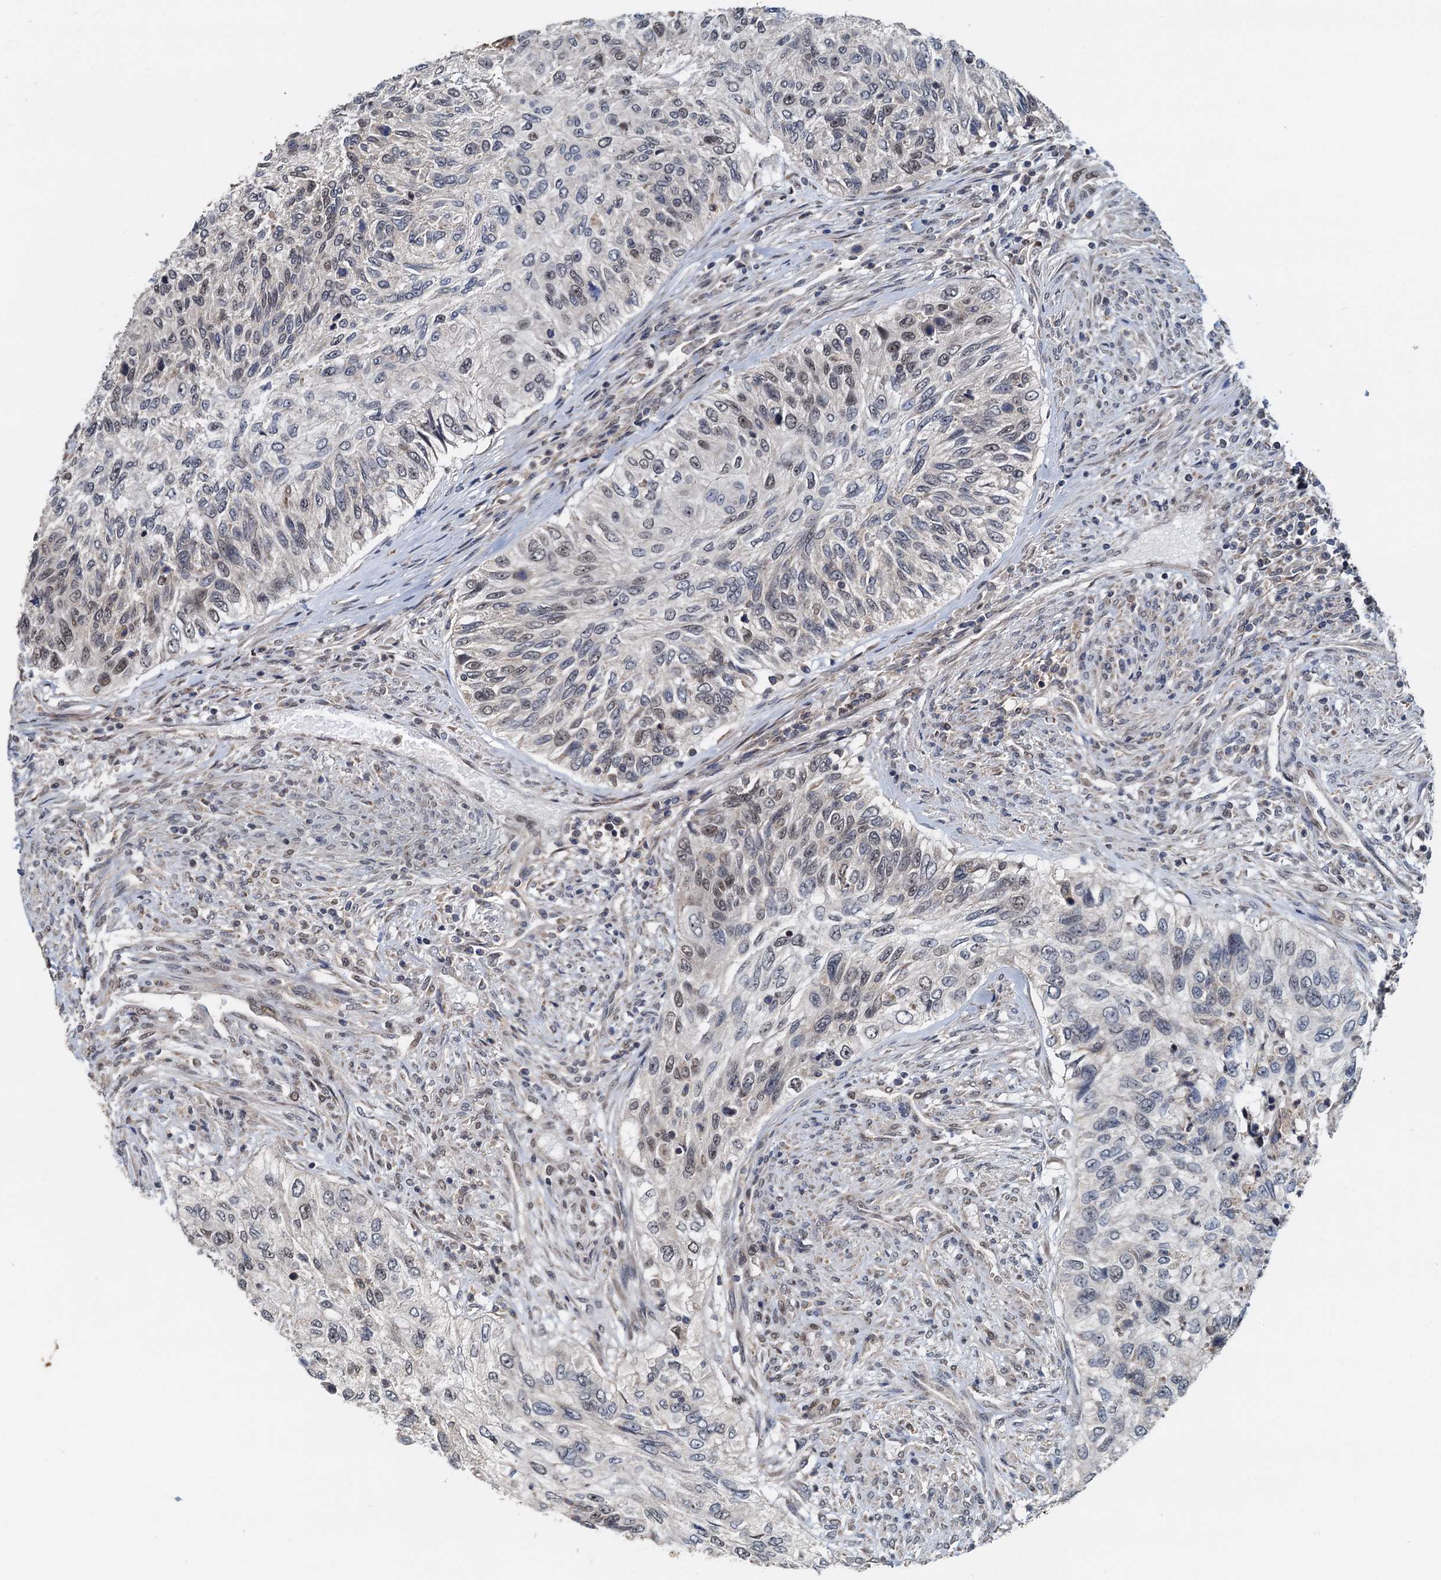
{"staining": {"intensity": "weak", "quantity": "25%-75%", "location": "nuclear"}, "tissue": "urothelial cancer", "cell_type": "Tumor cells", "image_type": "cancer", "snomed": [{"axis": "morphology", "description": "Urothelial carcinoma, High grade"}, {"axis": "topography", "description": "Urinary bladder"}], "caption": "The immunohistochemical stain labels weak nuclear positivity in tumor cells of urothelial cancer tissue. The protein of interest is stained brown, and the nuclei are stained in blue (DAB (3,3'-diaminobenzidine) IHC with brightfield microscopy, high magnification).", "gene": "MCMBP", "patient": {"sex": "female", "age": 60}}